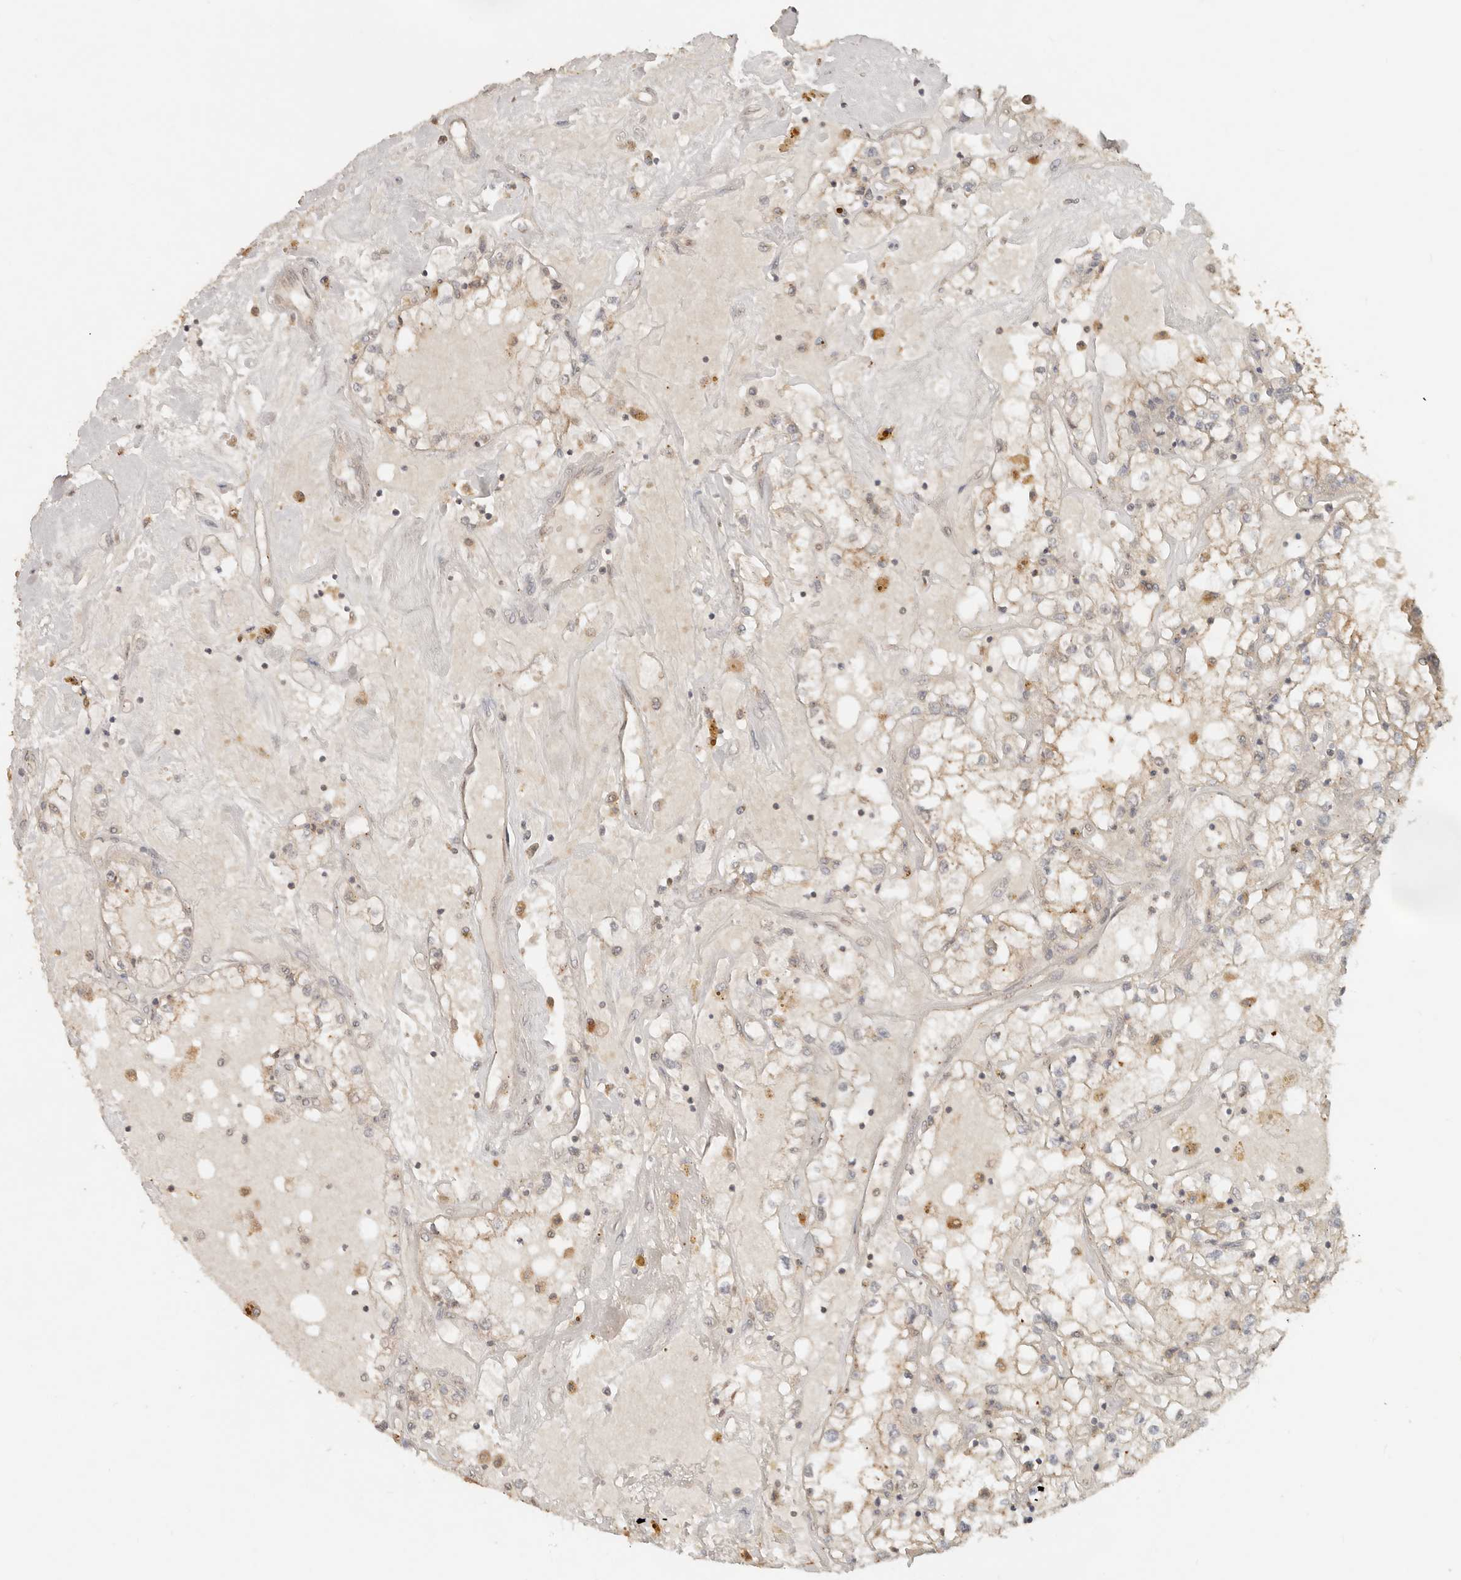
{"staining": {"intensity": "weak", "quantity": "<25%", "location": "cytoplasmic/membranous"}, "tissue": "renal cancer", "cell_type": "Tumor cells", "image_type": "cancer", "snomed": [{"axis": "morphology", "description": "Adenocarcinoma, NOS"}, {"axis": "topography", "description": "Kidney"}], "caption": "High magnification brightfield microscopy of adenocarcinoma (renal) stained with DAB (3,3'-diaminobenzidine) (brown) and counterstained with hematoxylin (blue): tumor cells show no significant expression.", "gene": "LMO4", "patient": {"sex": "male", "age": 56}}